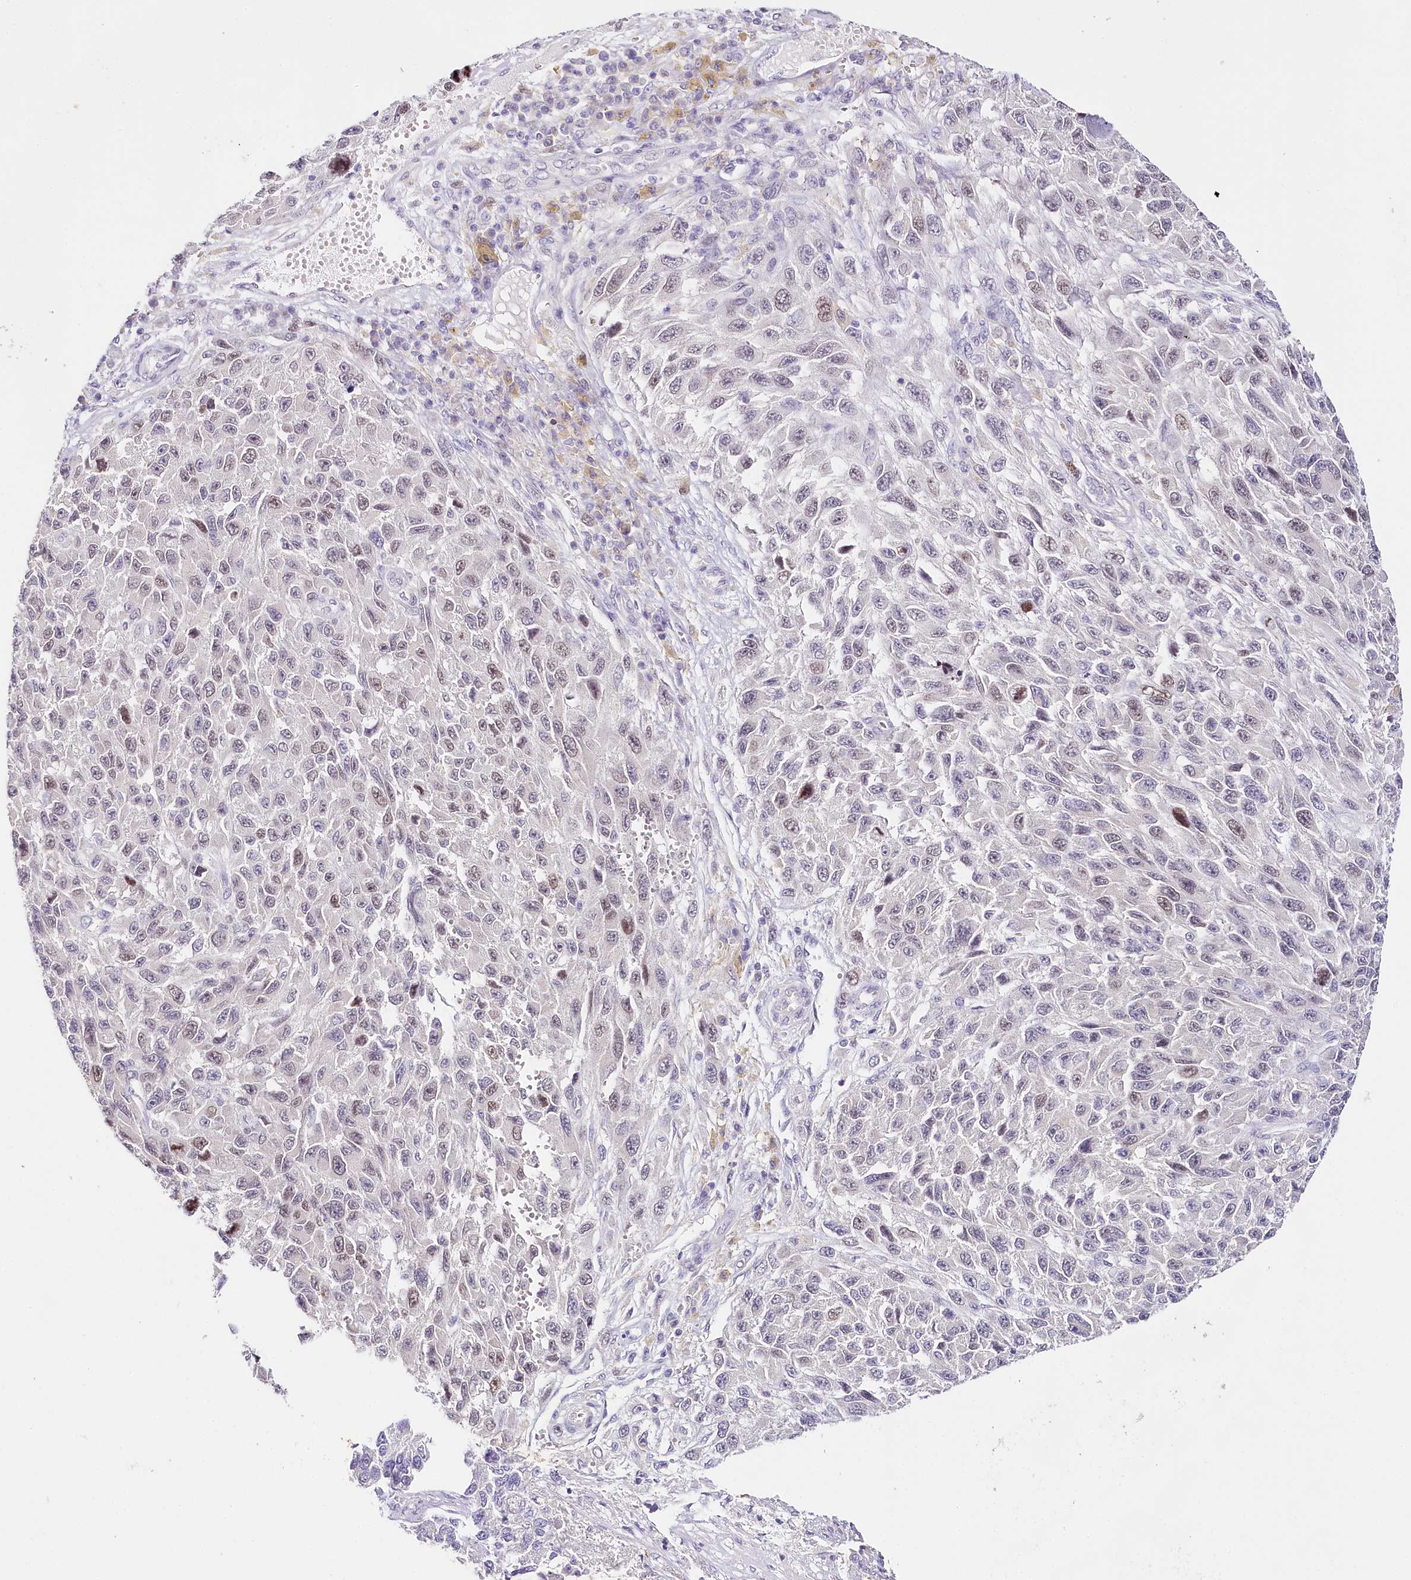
{"staining": {"intensity": "weak", "quantity": "<25%", "location": "nuclear"}, "tissue": "melanoma", "cell_type": "Tumor cells", "image_type": "cancer", "snomed": [{"axis": "morphology", "description": "Normal tissue, NOS"}, {"axis": "morphology", "description": "Malignant melanoma, NOS"}, {"axis": "topography", "description": "Skin"}], "caption": "This is a histopathology image of immunohistochemistry staining of melanoma, which shows no expression in tumor cells.", "gene": "TP53", "patient": {"sex": "female", "age": 96}}